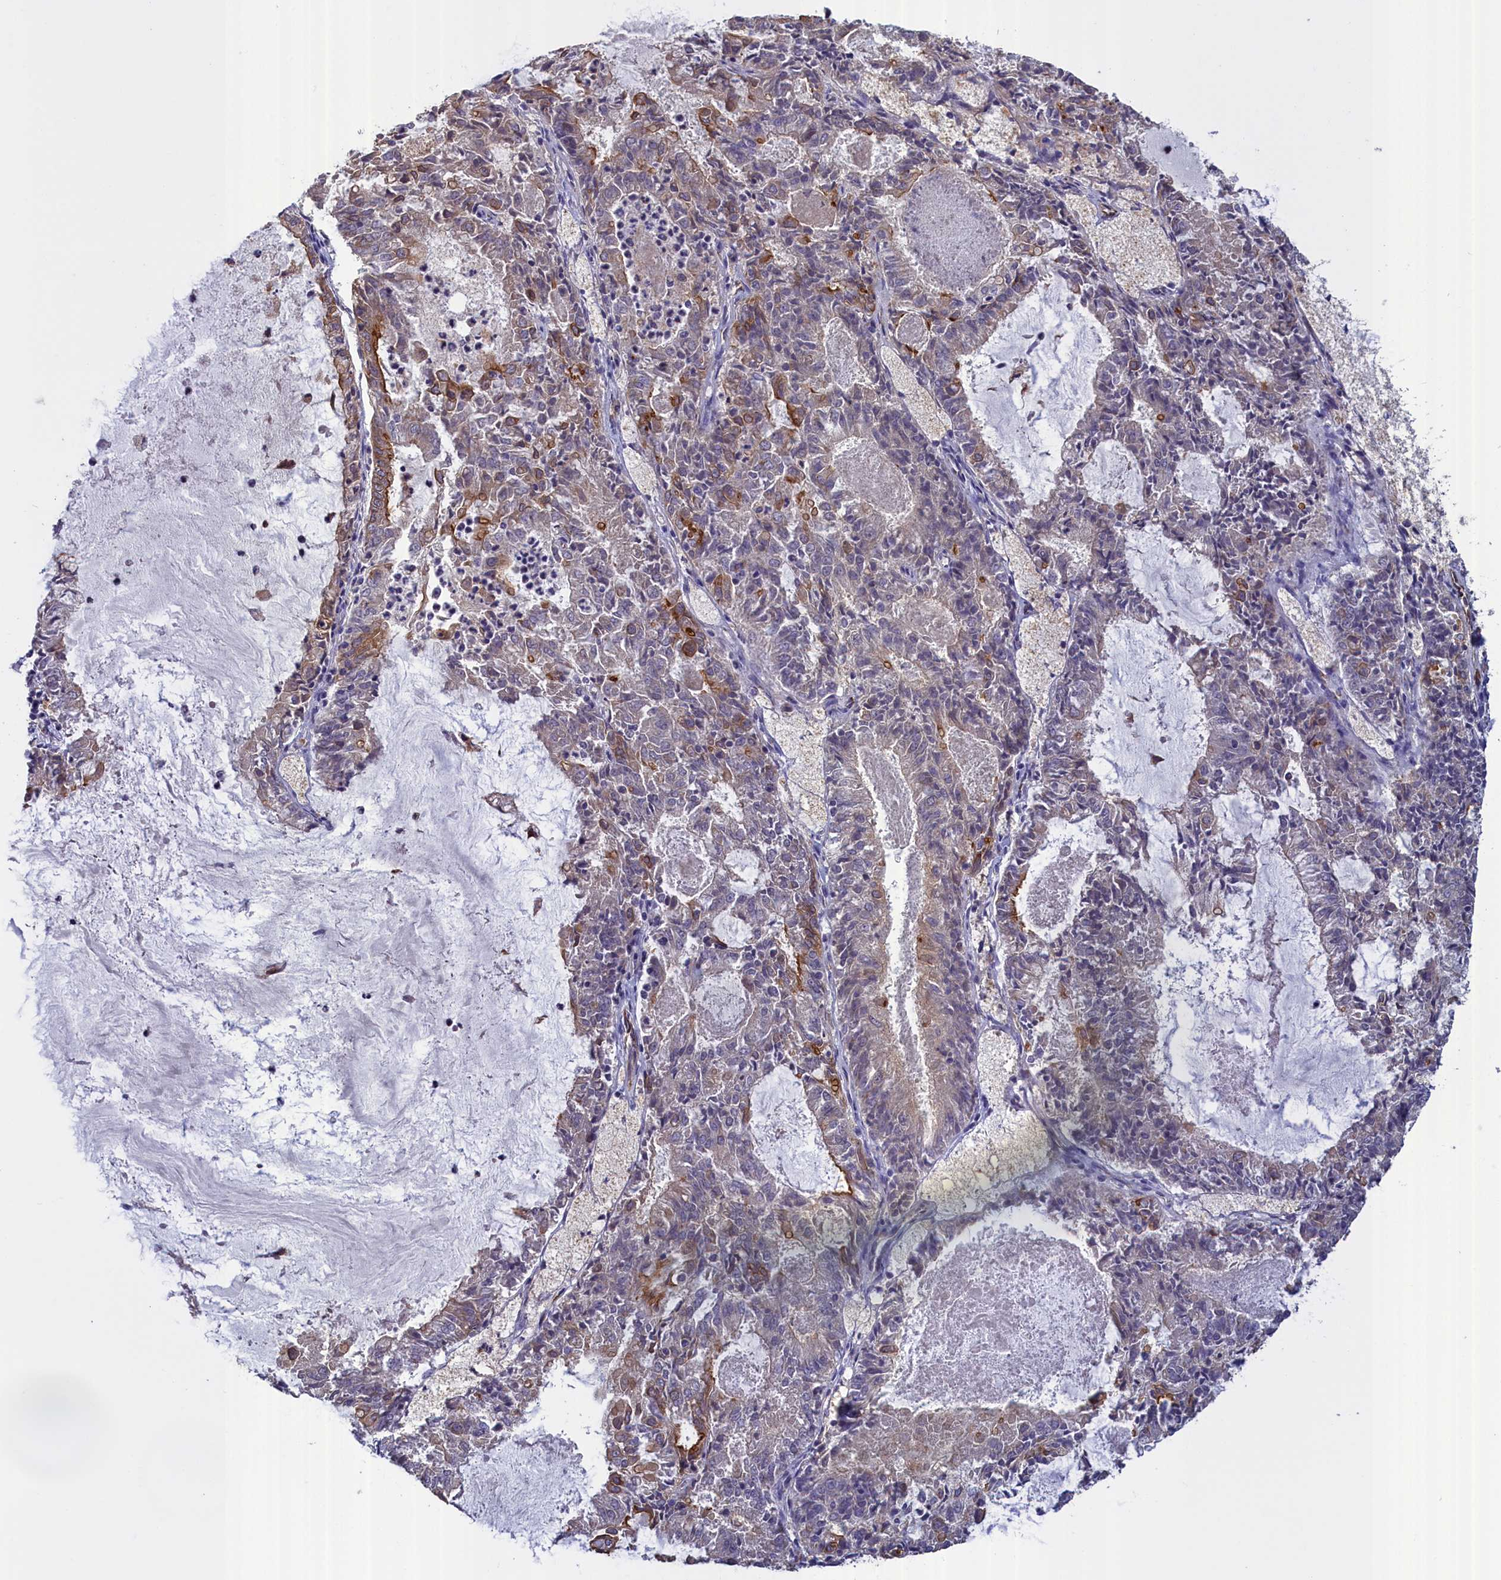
{"staining": {"intensity": "moderate", "quantity": "<25%", "location": "cytoplasmic/membranous"}, "tissue": "endometrial cancer", "cell_type": "Tumor cells", "image_type": "cancer", "snomed": [{"axis": "morphology", "description": "Adenocarcinoma, NOS"}, {"axis": "topography", "description": "Endometrium"}], "caption": "Immunohistochemistry (IHC) photomicrograph of endometrial cancer (adenocarcinoma) stained for a protein (brown), which demonstrates low levels of moderate cytoplasmic/membranous expression in approximately <25% of tumor cells.", "gene": "COL19A1", "patient": {"sex": "female", "age": 57}}